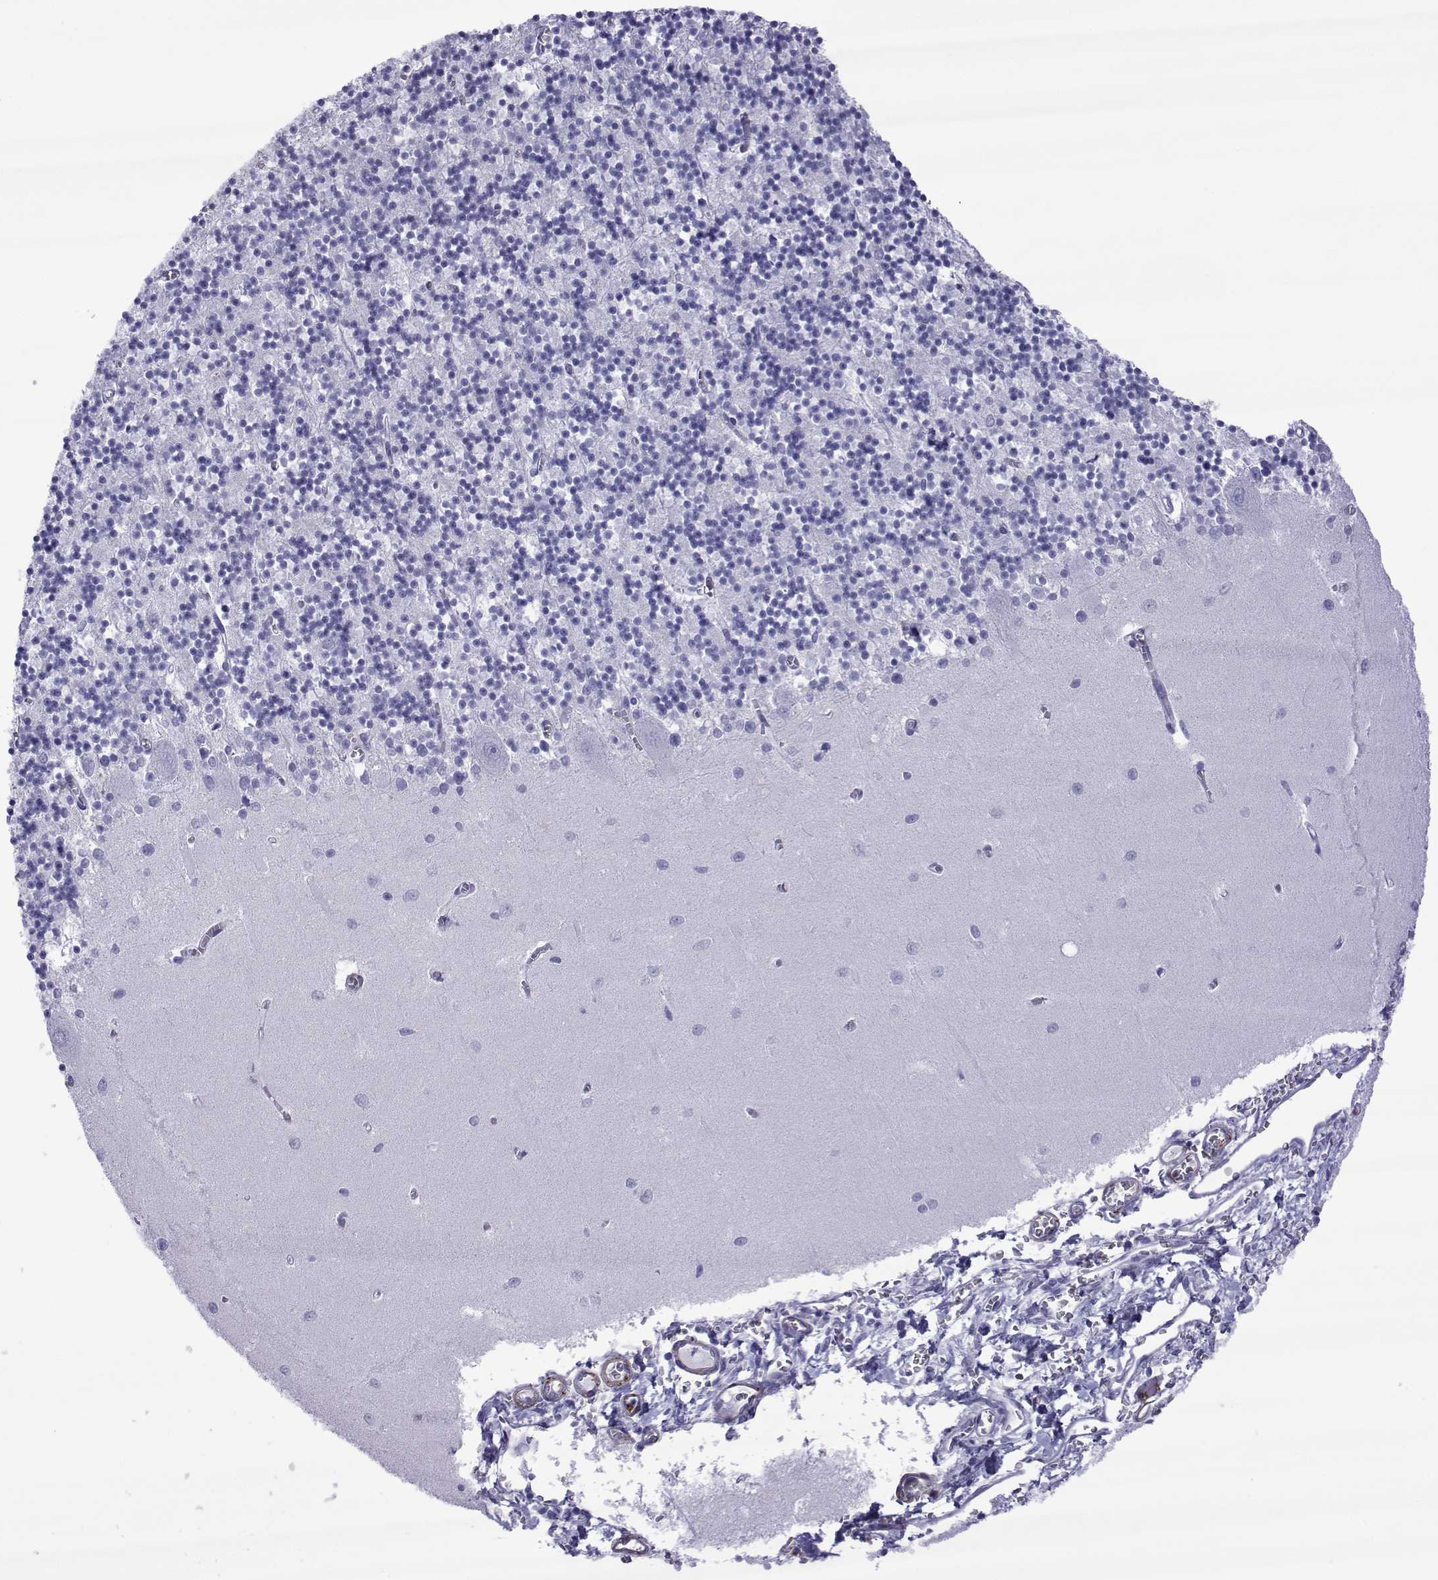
{"staining": {"intensity": "negative", "quantity": "none", "location": "none"}, "tissue": "cerebellum", "cell_type": "Cells in granular layer", "image_type": "normal", "snomed": [{"axis": "morphology", "description": "Normal tissue, NOS"}, {"axis": "topography", "description": "Cerebellum"}], "caption": "This is an IHC photomicrograph of benign cerebellum. There is no expression in cells in granular layer.", "gene": "SPANXA1", "patient": {"sex": "female", "age": 64}}